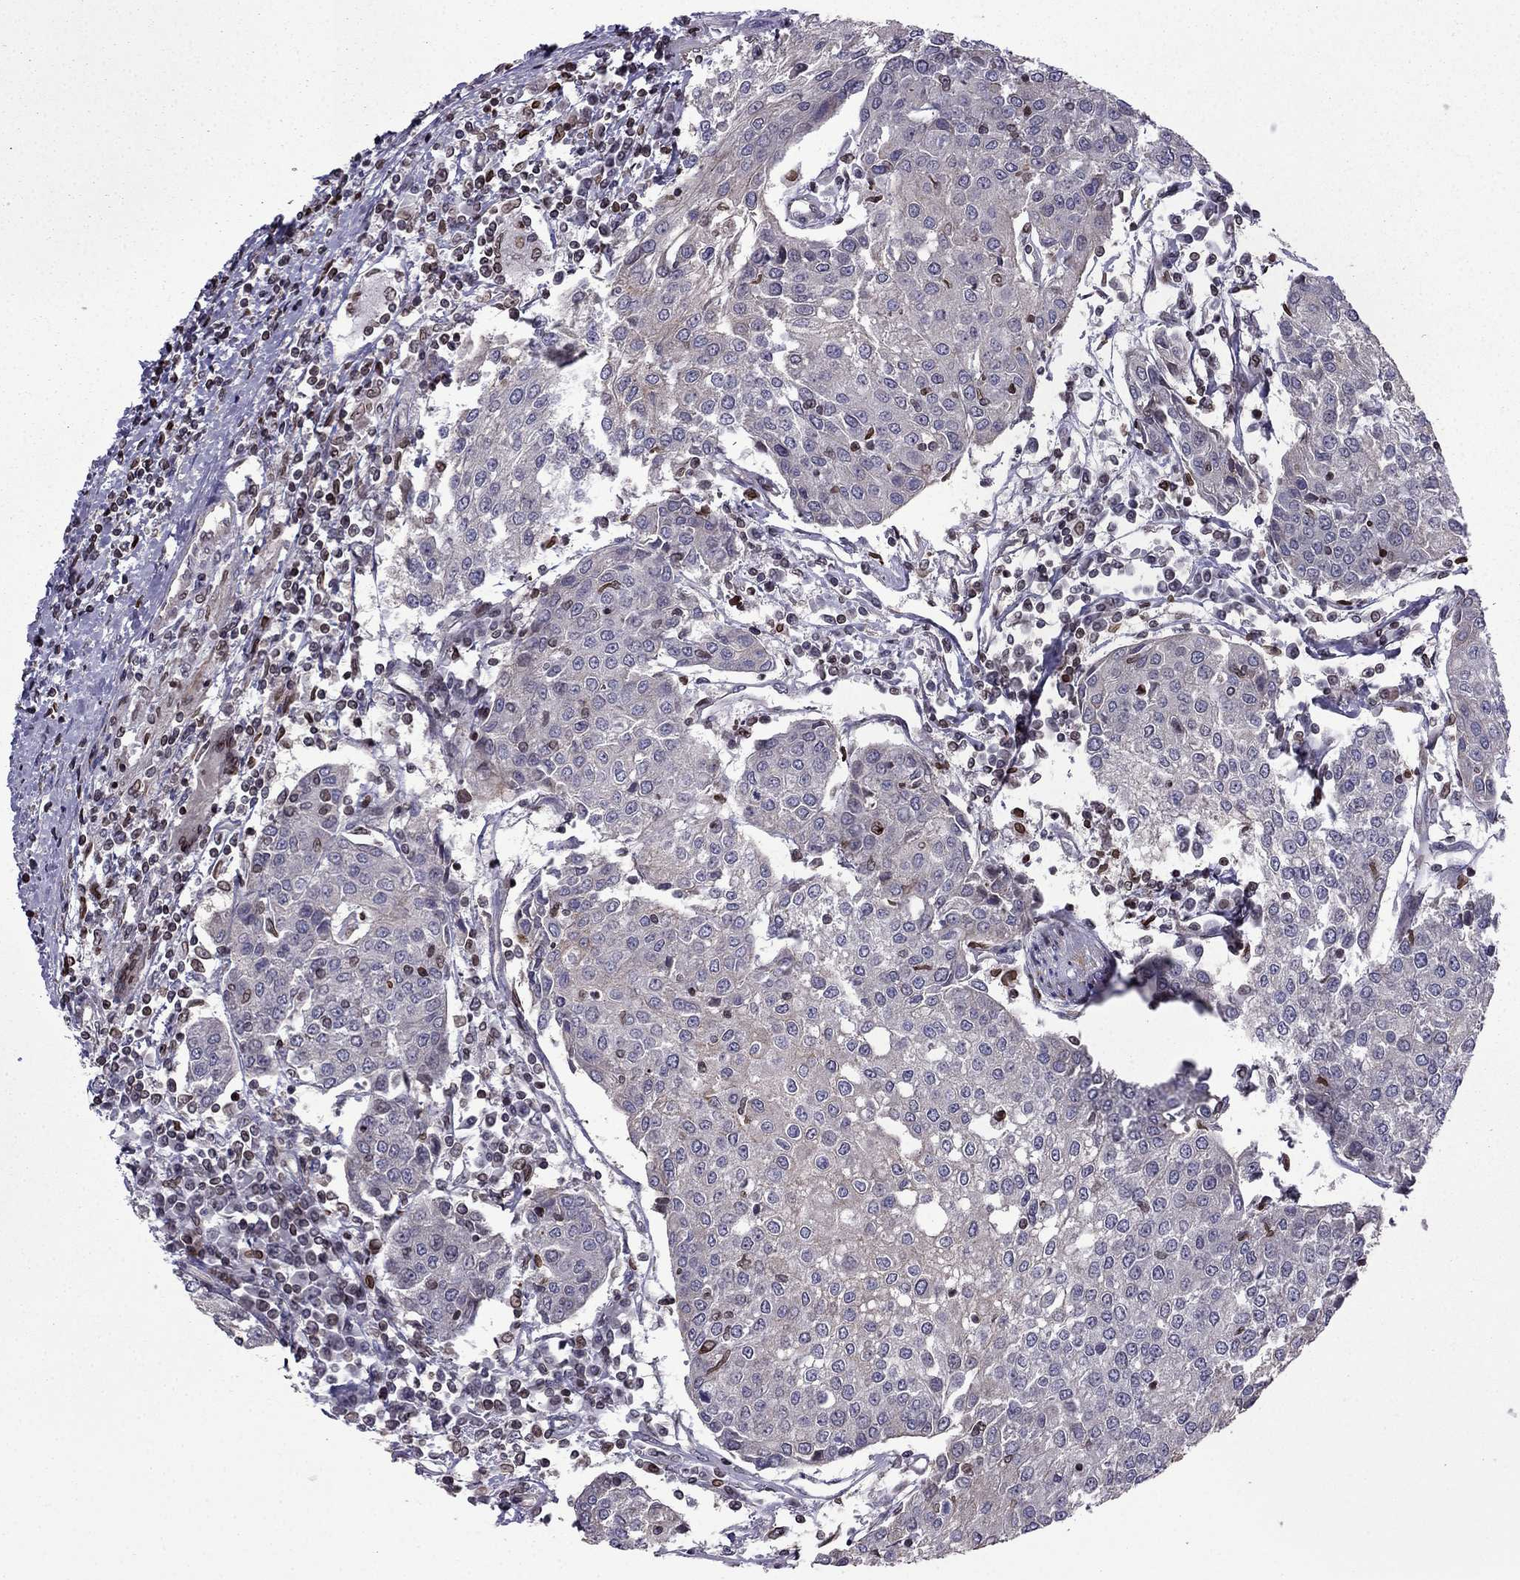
{"staining": {"intensity": "negative", "quantity": "none", "location": "none"}, "tissue": "urothelial cancer", "cell_type": "Tumor cells", "image_type": "cancer", "snomed": [{"axis": "morphology", "description": "Urothelial carcinoma, High grade"}, {"axis": "topography", "description": "Urinary bladder"}], "caption": "This is an IHC image of human urothelial cancer. There is no expression in tumor cells.", "gene": "CDC42BPA", "patient": {"sex": "female", "age": 85}}